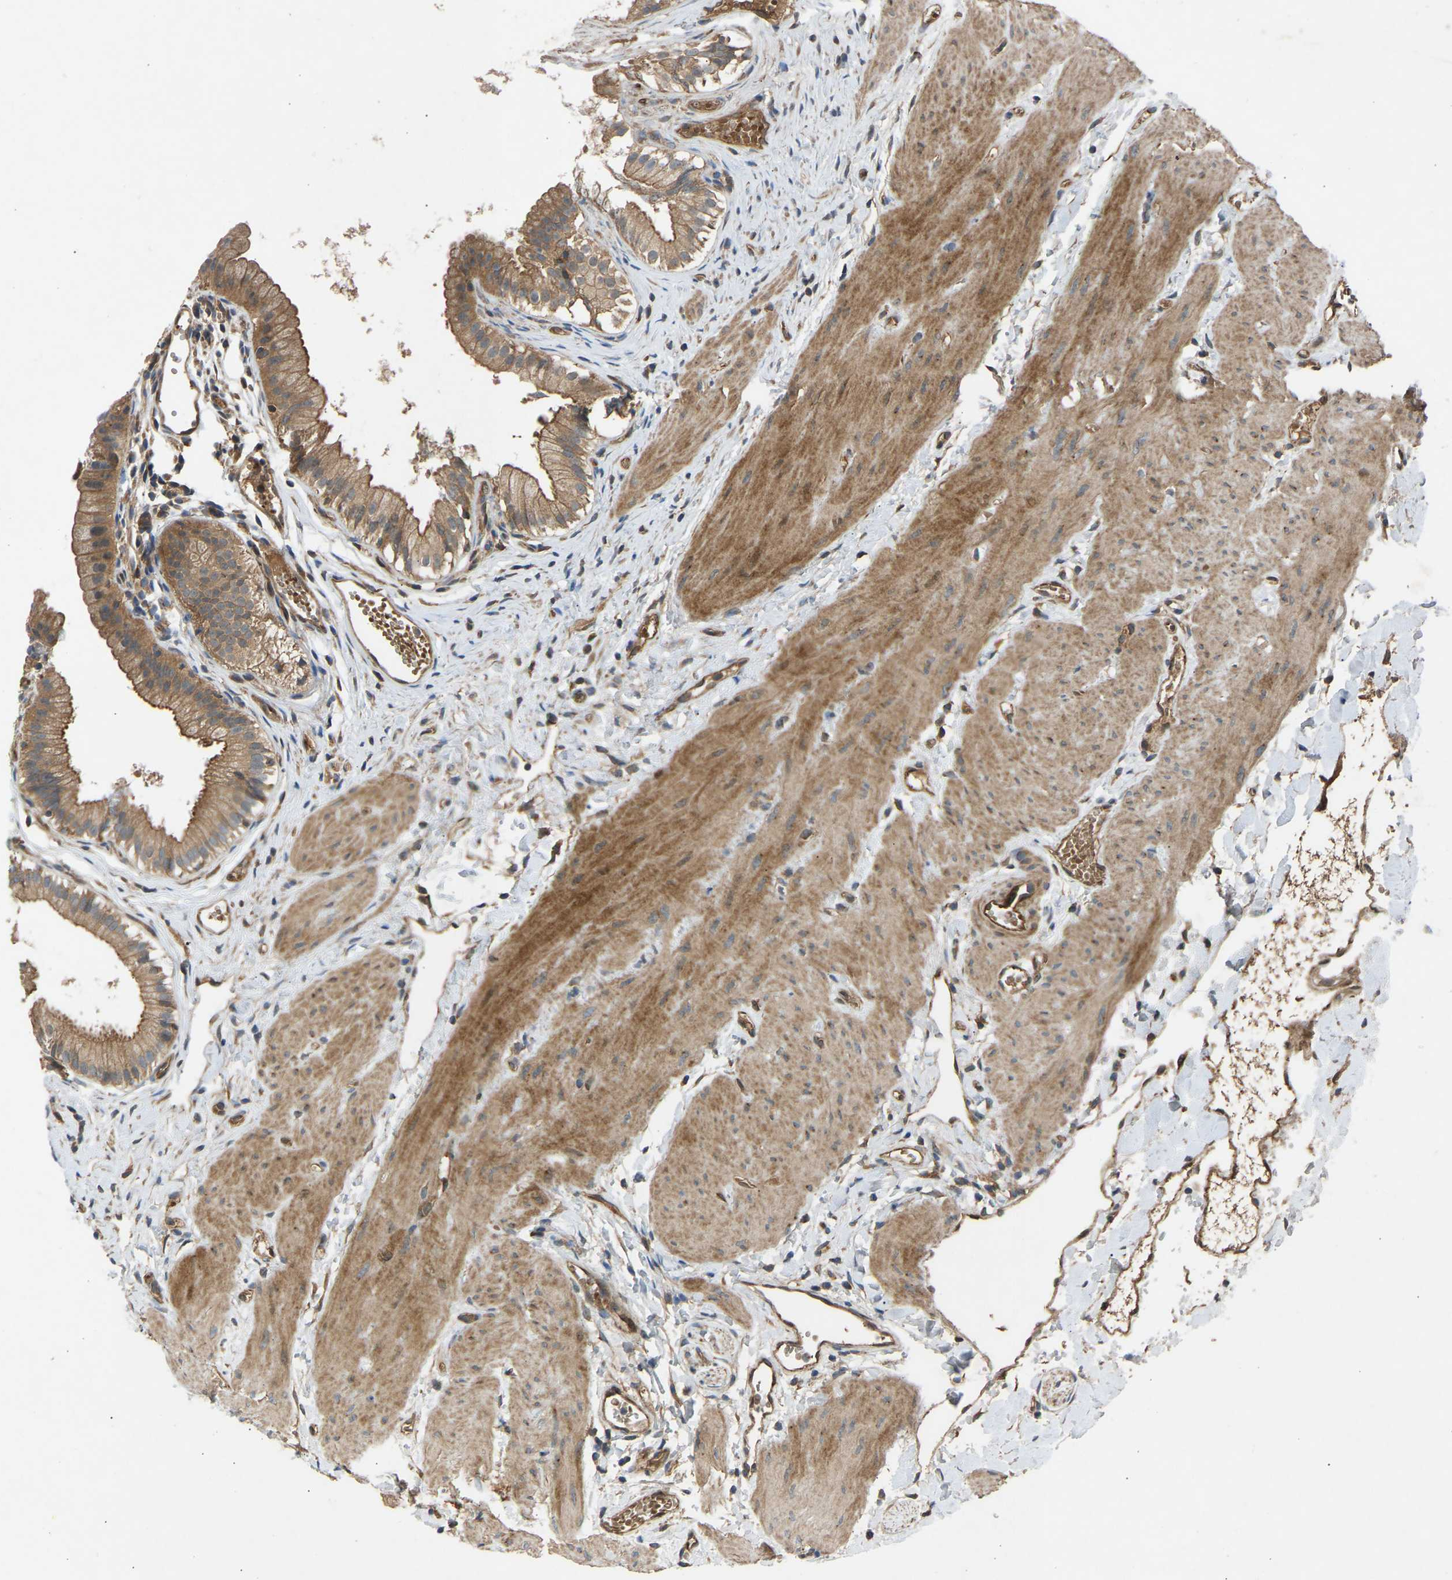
{"staining": {"intensity": "moderate", "quantity": ">75%", "location": "cytoplasmic/membranous"}, "tissue": "gallbladder", "cell_type": "Glandular cells", "image_type": "normal", "snomed": [{"axis": "morphology", "description": "Normal tissue, NOS"}, {"axis": "topography", "description": "Gallbladder"}], "caption": "Immunohistochemical staining of unremarkable gallbladder demonstrates moderate cytoplasmic/membranous protein expression in about >75% of glandular cells. (DAB (3,3'-diaminobenzidine) IHC, brown staining for protein, blue staining for nuclei).", "gene": "GAS2L1", "patient": {"sex": "female", "age": 26}}